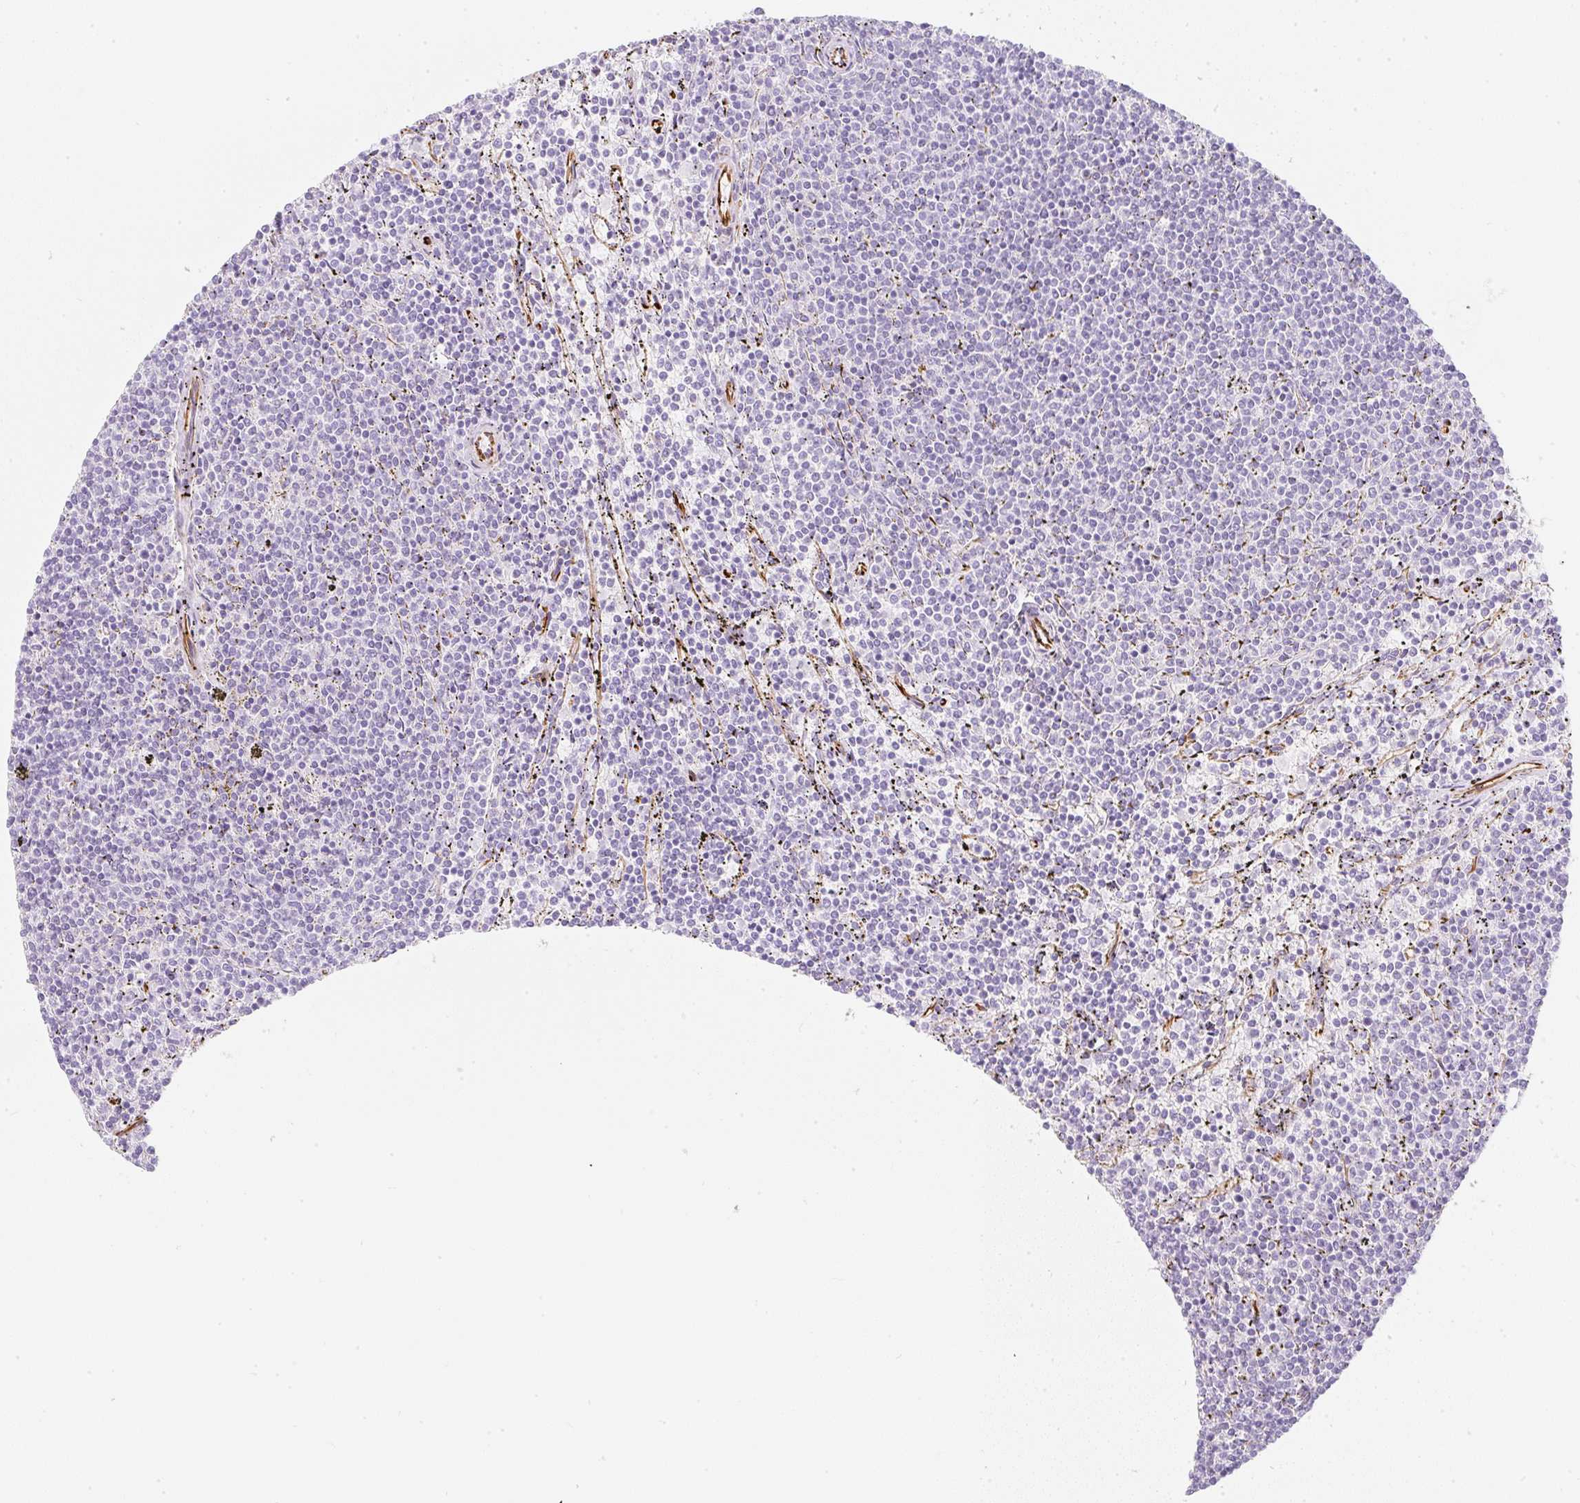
{"staining": {"intensity": "negative", "quantity": "none", "location": "none"}, "tissue": "lymphoma", "cell_type": "Tumor cells", "image_type": "cancer", "snomed": [{"axis": "morphology", "description": "Malignant lymphoma, non-Hodgkin's type, Low grade"}, {"axis": "topography", "description": "Spleen"}], "caption": "The image shows no staining of tumor cells in lymphoma. (Stains: DAB (3,3'-diaminobenzidine) IHC with hematoxylin counter stain, Microscopy: brightfield microscopy at high magnification).", "gene": "ZNF689", "patient": {"sex": "female", "age": 50}}